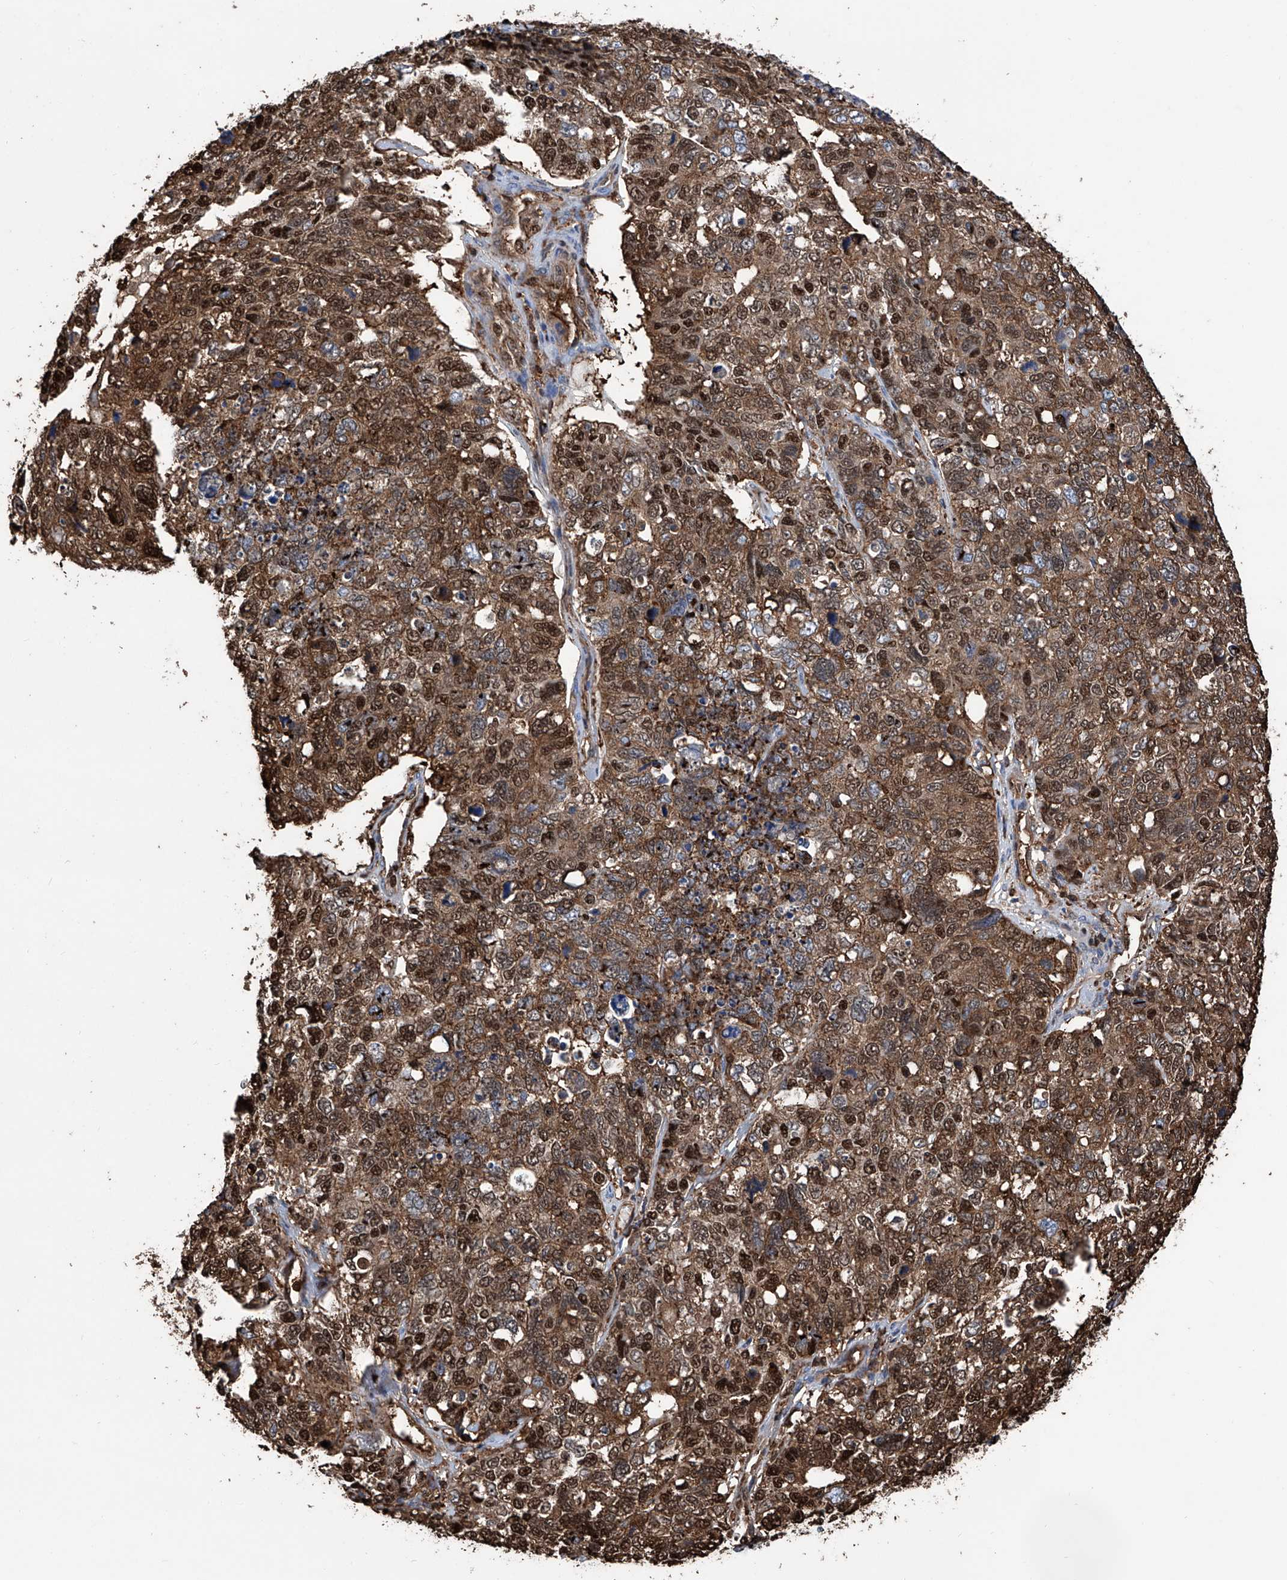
{"staining": {"intensity": "moderate", "quantity": ">75%", "location": "cytoplasmic/membranous,nuclear"}, "tissue": "cervical cancer", "cell_type": "Tumor cells", "image_type": "cancer", "snomed": [{"axis": "morphology", "description": "Squamous cell carcinoma, NOS"}, {"axis": "topography", "description": "Cervix"}], "caption": "The micrograph shows staining of cervical cancer (squamous cell carcinoma), revealing moderate cytoplasmic/membranous and nuclear protein staining (brown color) within tumor cells.", "gene": "ZNF484", "patient": {"sex": "female", "age": 63}}